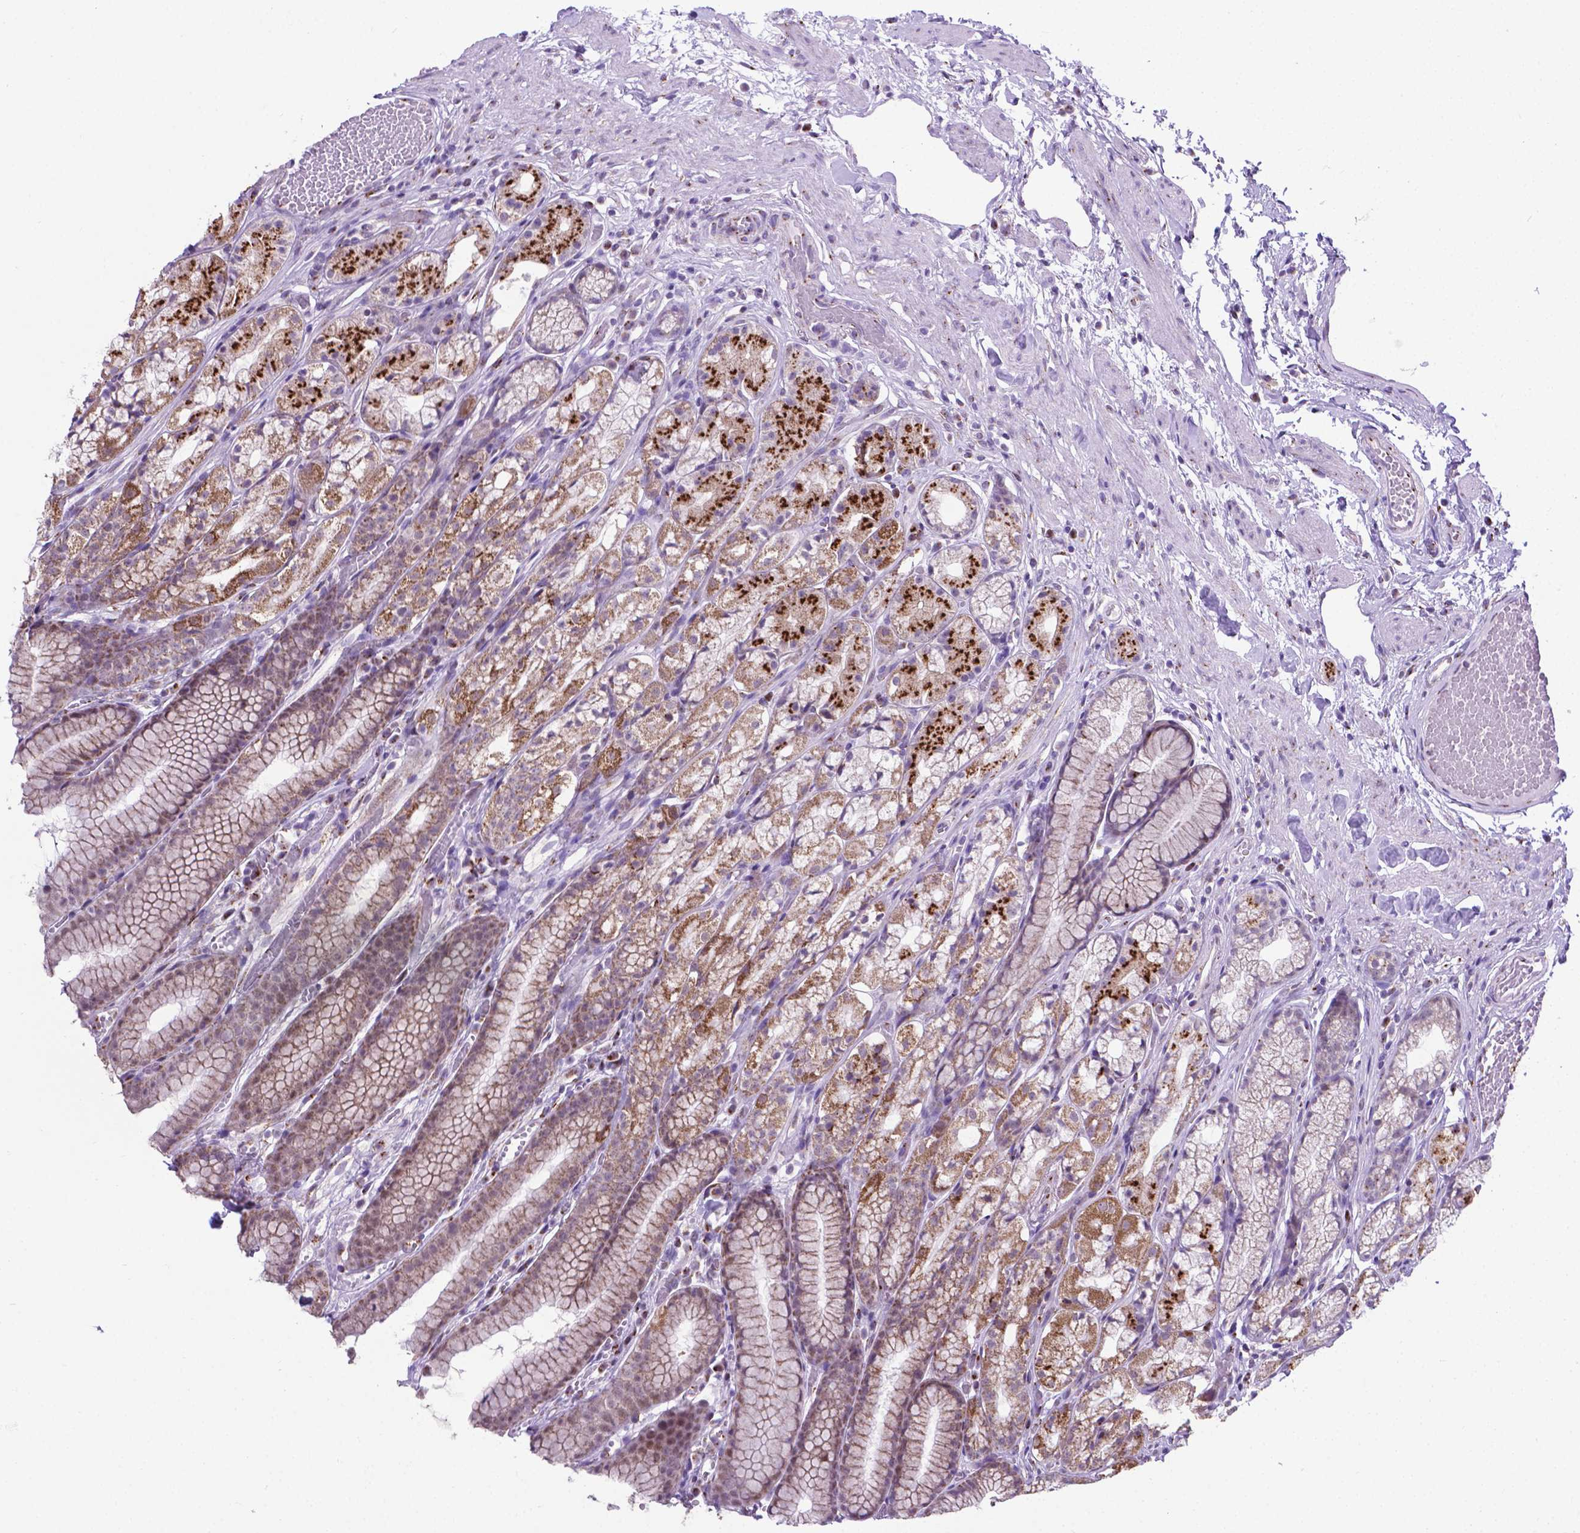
{"staining": {"intensity": "strong", "quantity": "25%-75%", "location": "cytoplasmic/membranous"}, "tissue": "stomach", "cell_type": "Glandular cells", "image_type": "normal", "snomed": [{"axis": "morphology", "description": "Normal tissue, NOS"}, {"axis": "topography", "description": "Stomach"}], "caption": "Immunohistochemistry (IHC) micrograph of unremarkable stomach: stomach stained using IHC displays high levels of strong protein expression localized specifically in the cytoplasmic/membranous of glandular cells, appearing as a cytoplasmic/membranous brown color.", "gene": "MRPL10", "patient": {"sex": "male", "age": 70}}